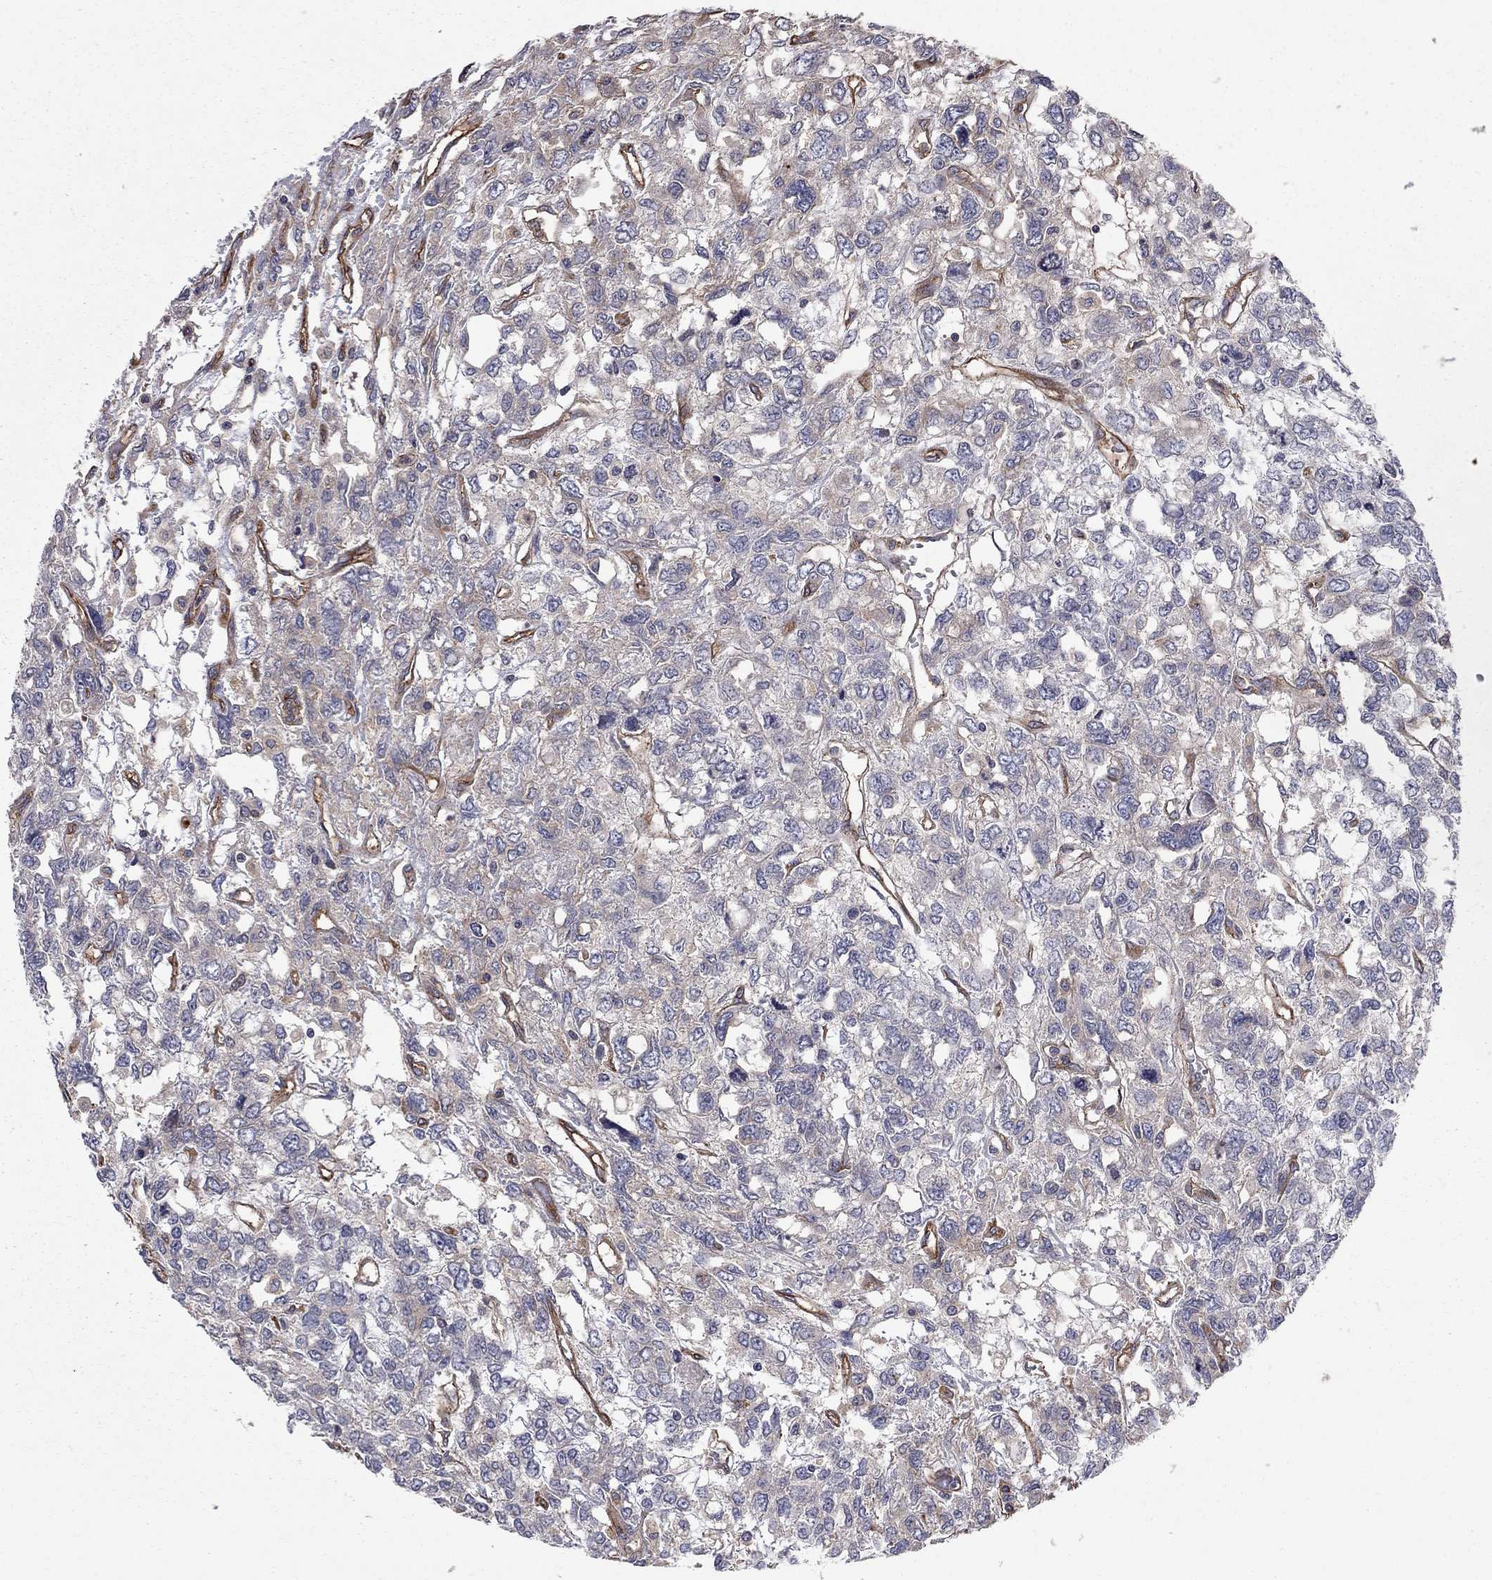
{"staining": {"intensity": "moderate", "quantity": "<25%", "location": "cytoplasmic/membranous"}, "tissue": "testis cancer", "cell_type": "Tumor cells", "image_type": "cancer", "snomed": [{"axis": "morphology", "description": "Seminoma, NOS"}, {"axis": "topography", "description": "Testis"}], "caption": "Protein expression by immunohistochemistry shows moderate cytoplasmic/membranous positivity in approximately <25% of tumor cells in seminoma (testis).", "gene": "RASEF", "patient": {"sex": "male", "age": 52}}